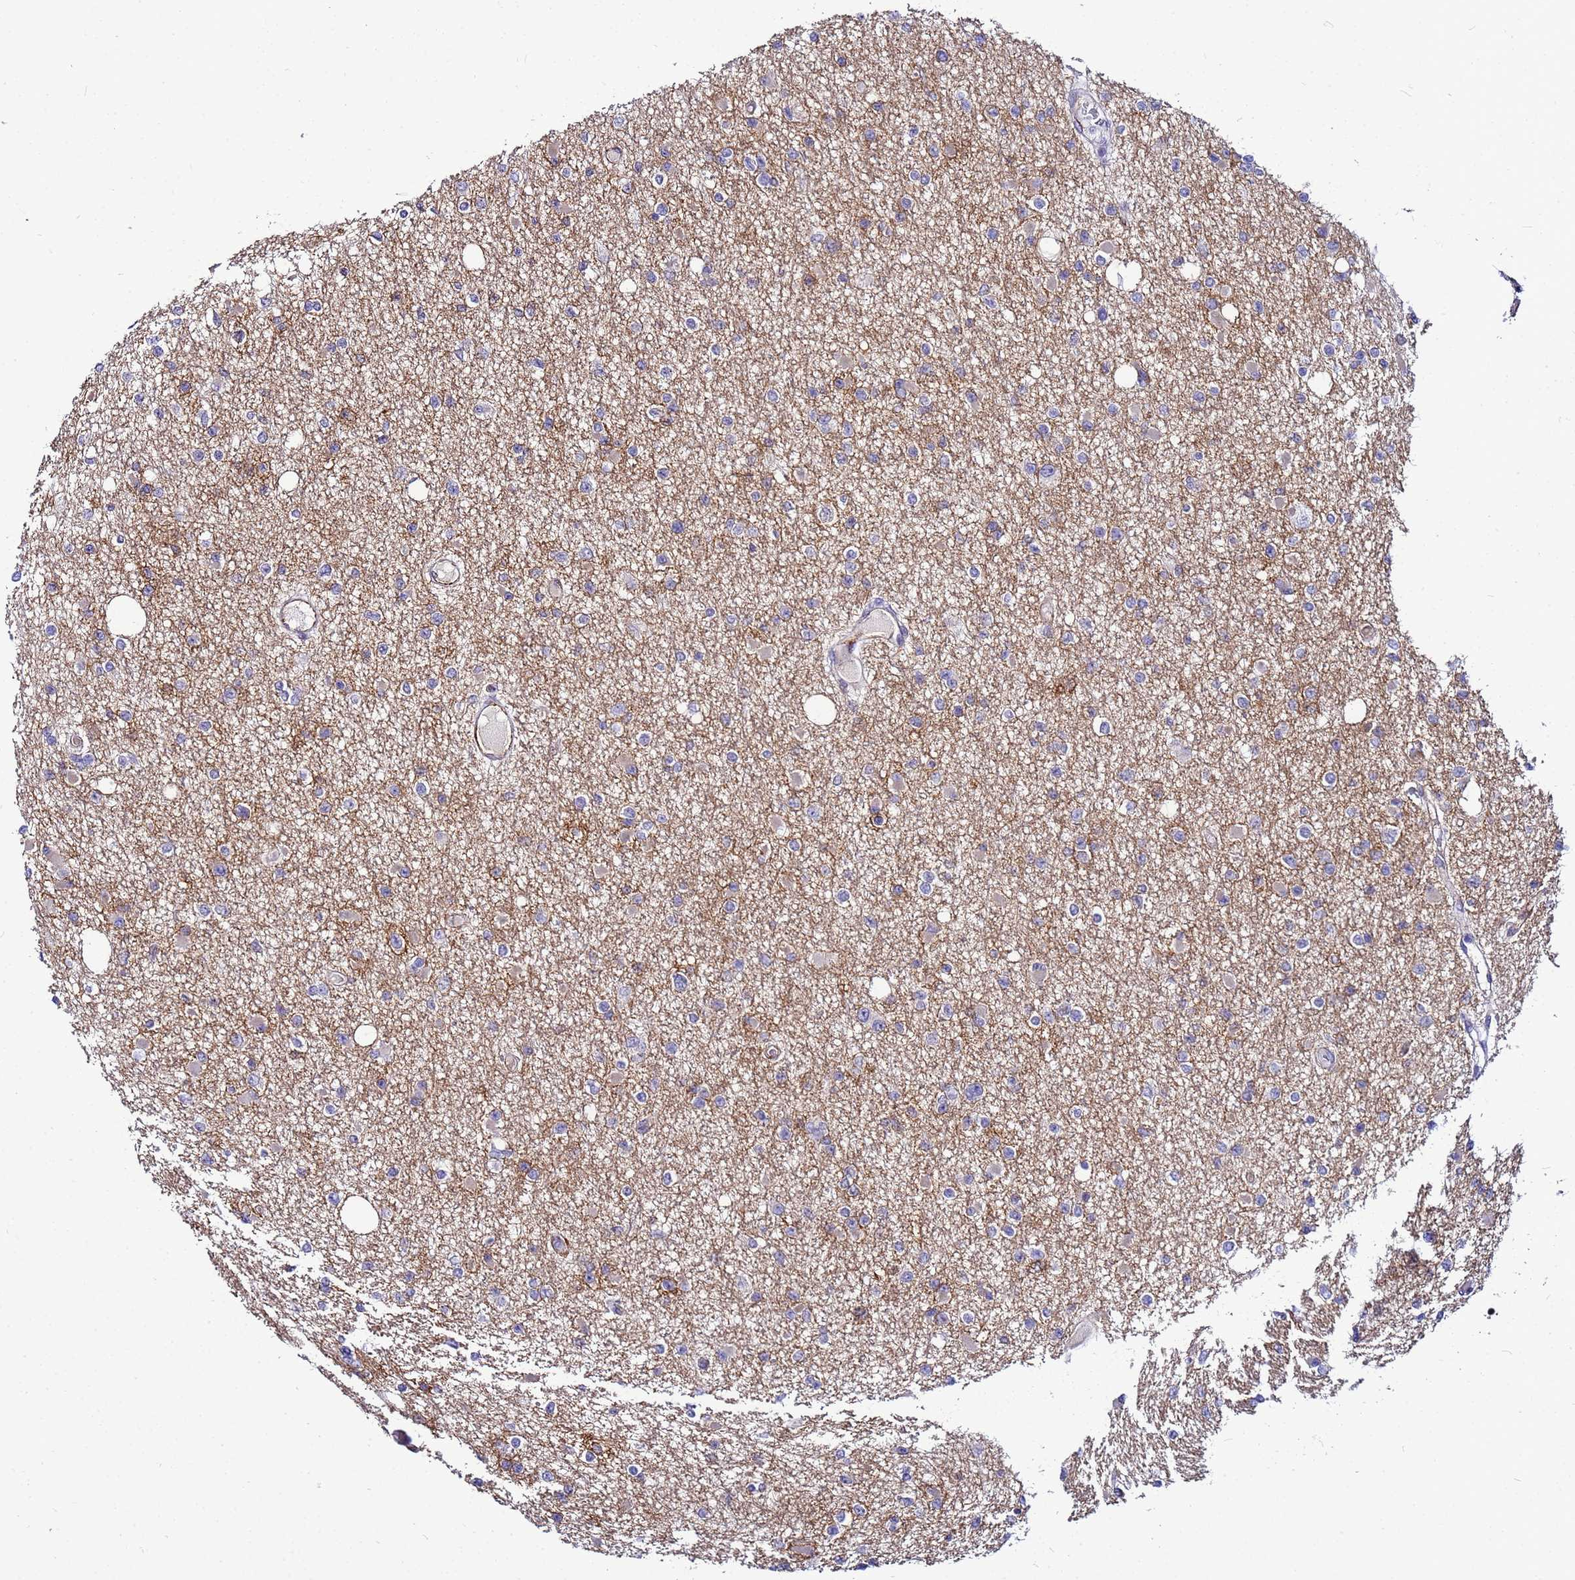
{"staining": {"intensity": "negative", "quantity": "none", "location": "none"}, "tissue": "glioma", "cell_type": "Tumor cells", "image_type": "cancer", "snomed": [{"axis": "morphology", "description": "Glioma, malignant, Low grade"}, {"axis": "topography", "description": "Brain"}], "caption": "Immunohistochemistry photomicrograph of human glioma stained for a protein (brown), which shows no staining in tumor cells.", "gene": "SLC25A37", "patient": {"sex": "female", "age": 22}}